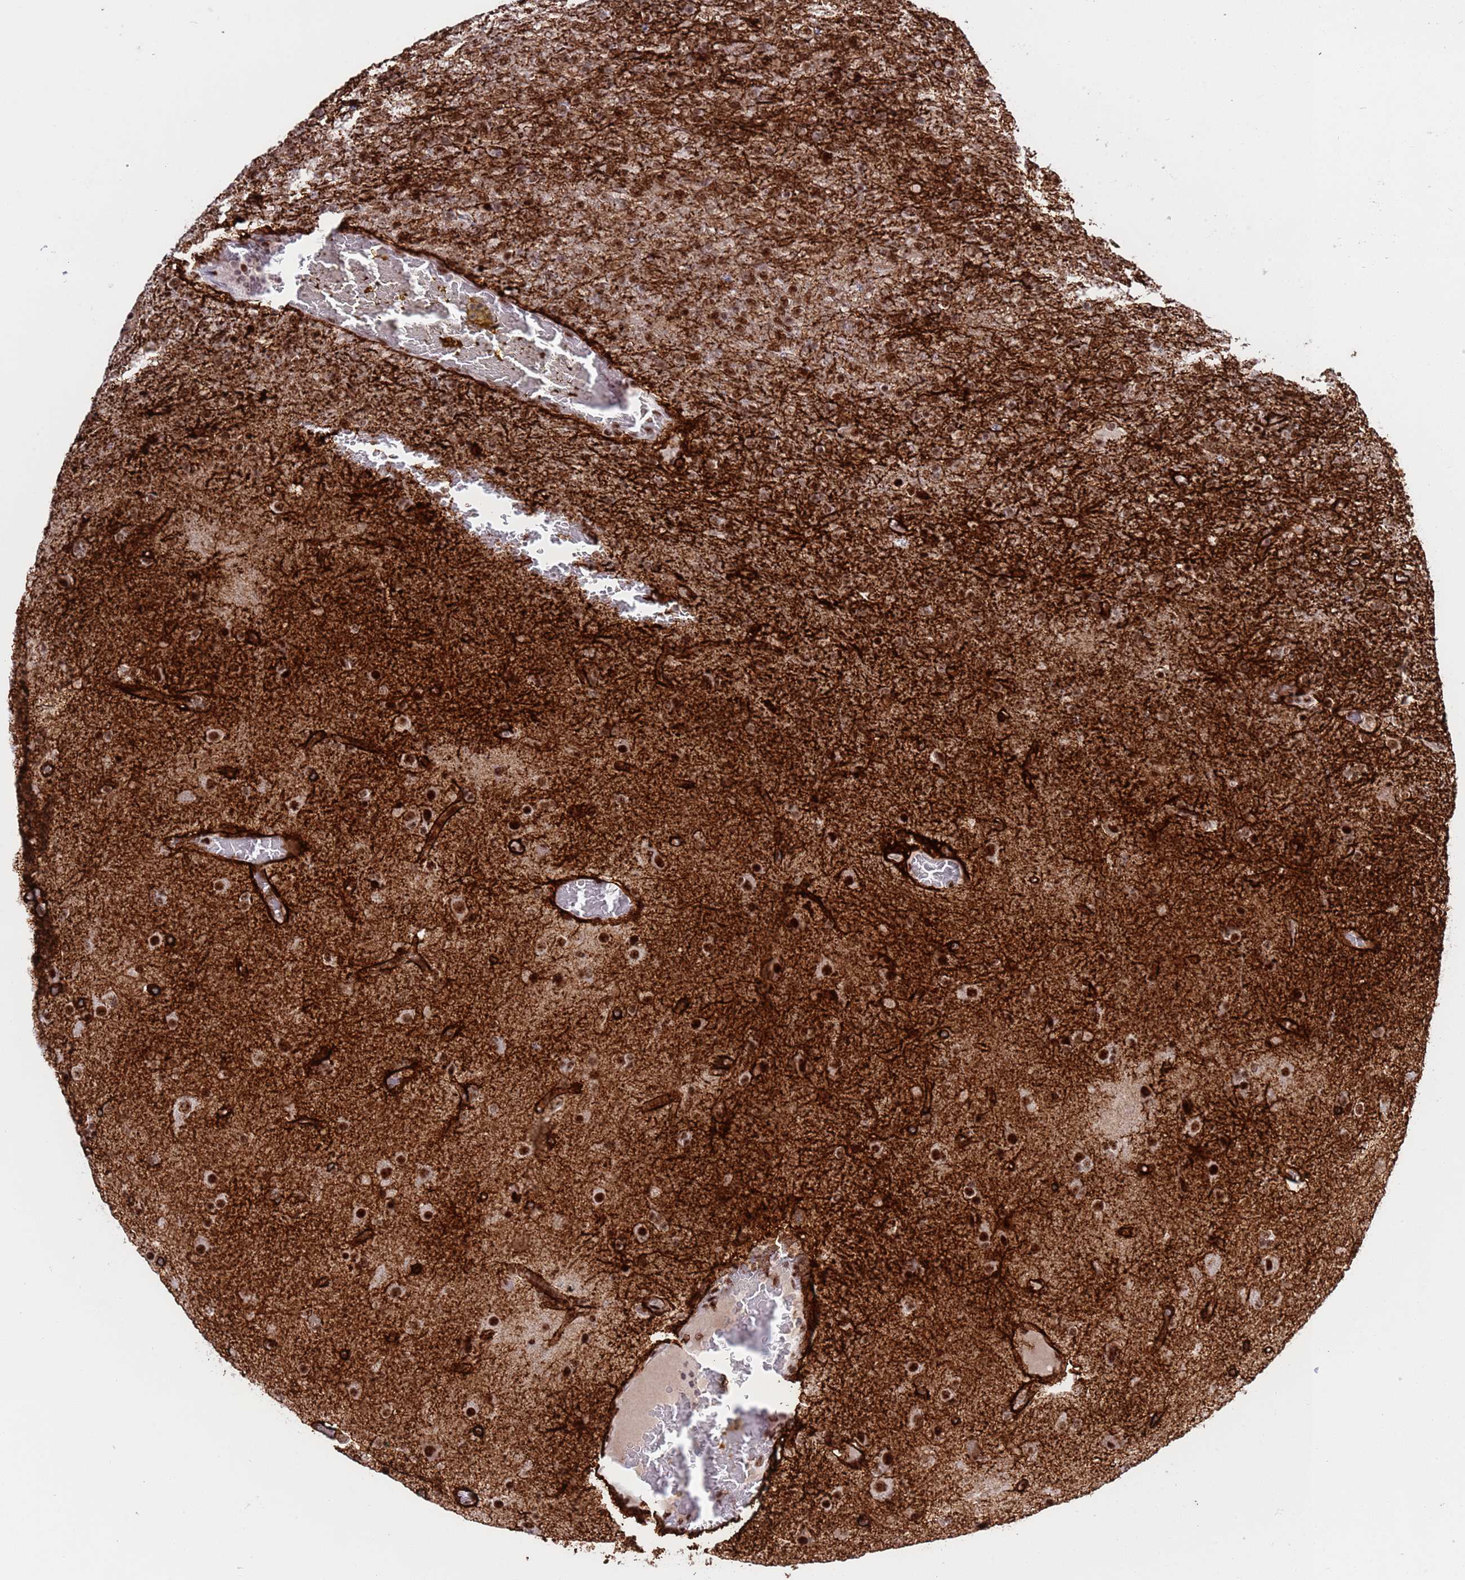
{"staining": {"intensity": "strong", "quantity": ">75%", "location": "nuclear"}, "tissue": "glioma", "cell_type": "Tumor cells", "image_type": "cancer", "snomed": [{"axis": "morphology", "description": "Glioma, malignant, High grade"}, {"axis": "topography", "description": "Brain"}], "caption": "Immunohistochemical staining of malignant glioma (high-grade) reveals high levels of strong nuclear protein positivity in about >75% of tumor cells.", "gene": "THOC2", "patient": {"sex": "female", "age": 74}}